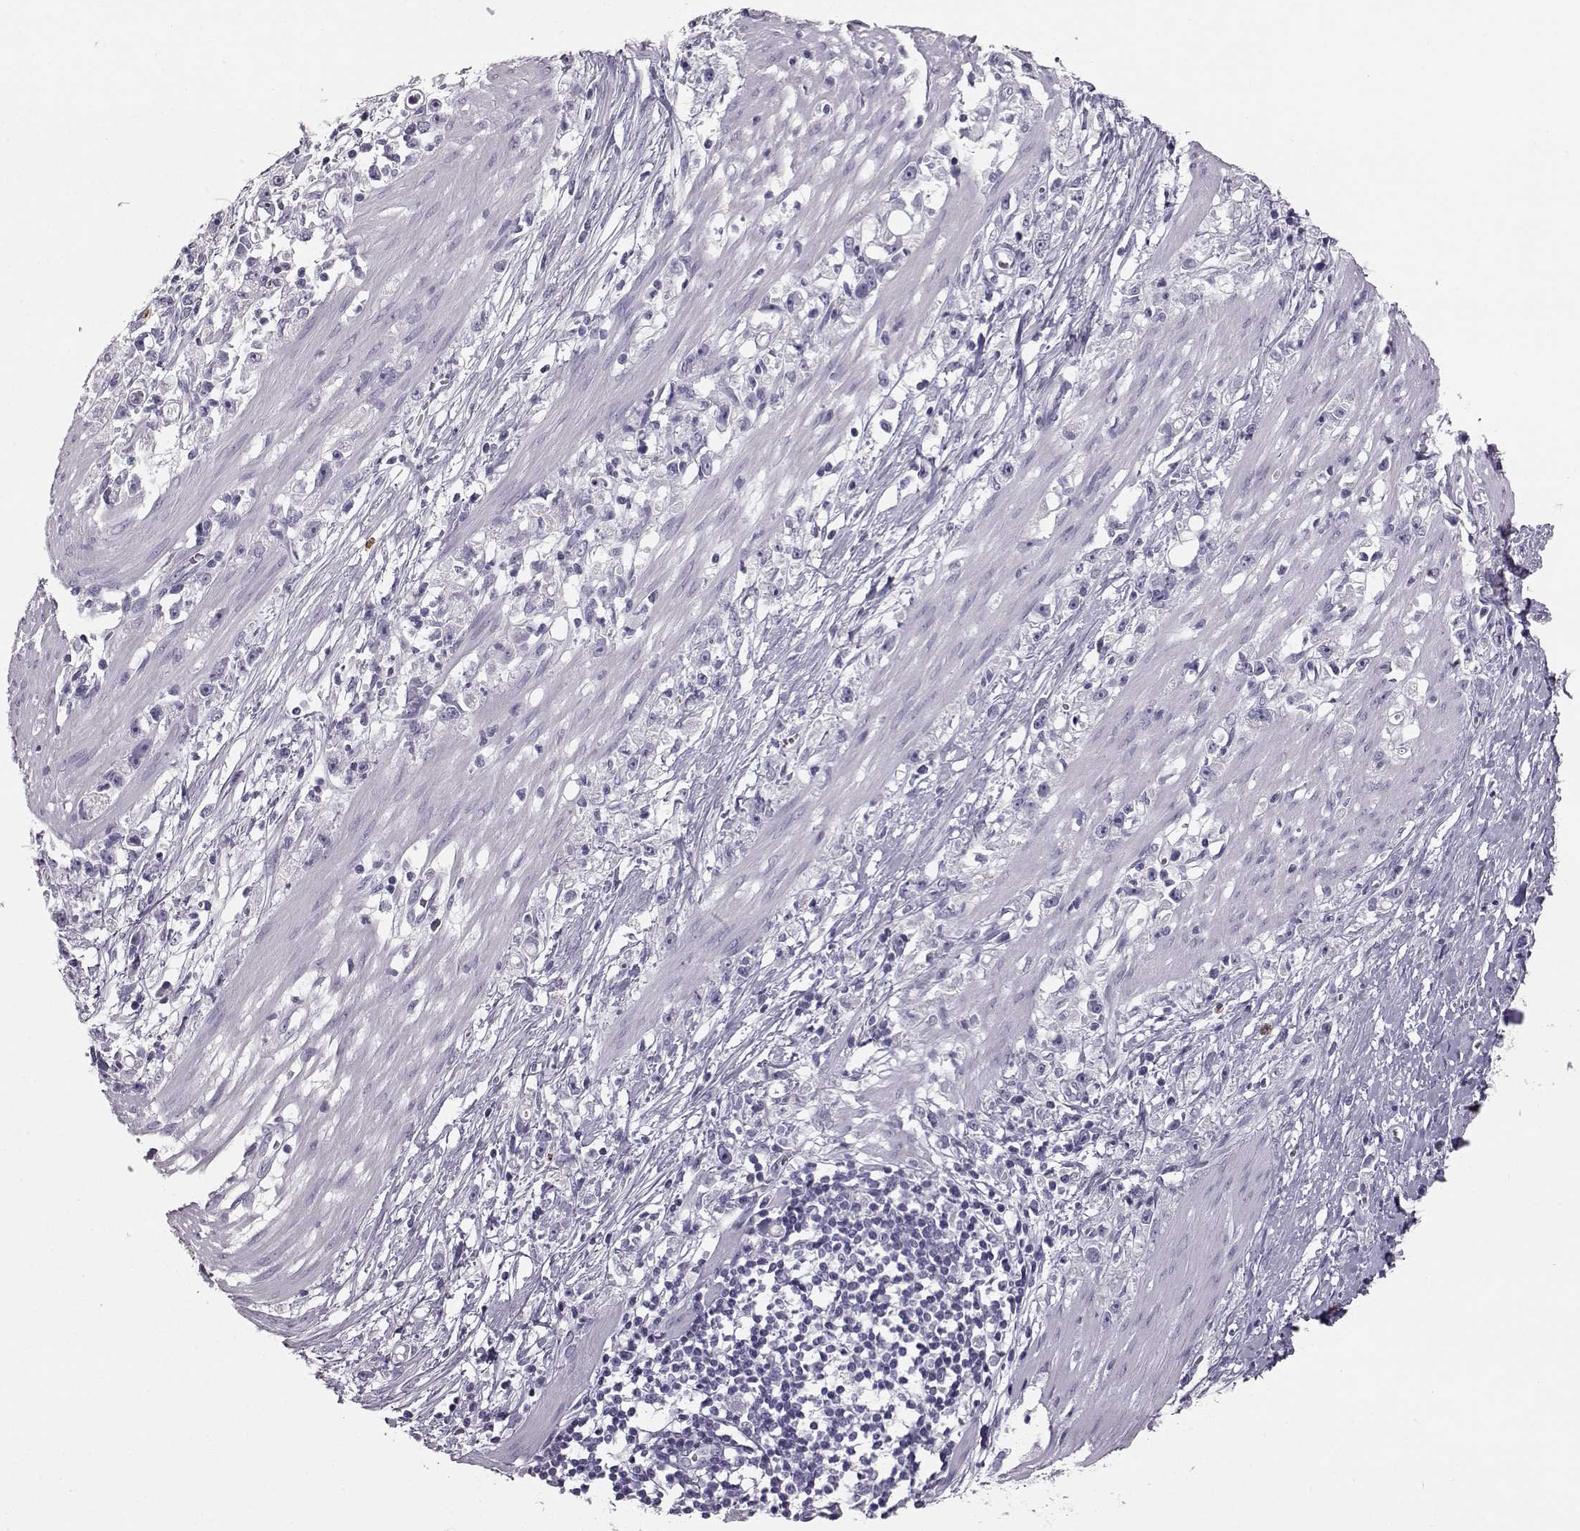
{"staining": {"intensity": "negative", "quantity": "none", "location": "none"}, "tissue": "stomach cancer", "cell_type": "Tumor cells", "image_type": "cancer", "snomed": [{"axis": "morphology", "description": "Adenocarcinoma, NOS"}, {"axis": "topography", "description": "Stomach"}], "caption": "Tumor cells are negative for brown protein staining in stomach cancer.", "gene": "NPTXR", "patient": {"sex": "female", "age": 59}}